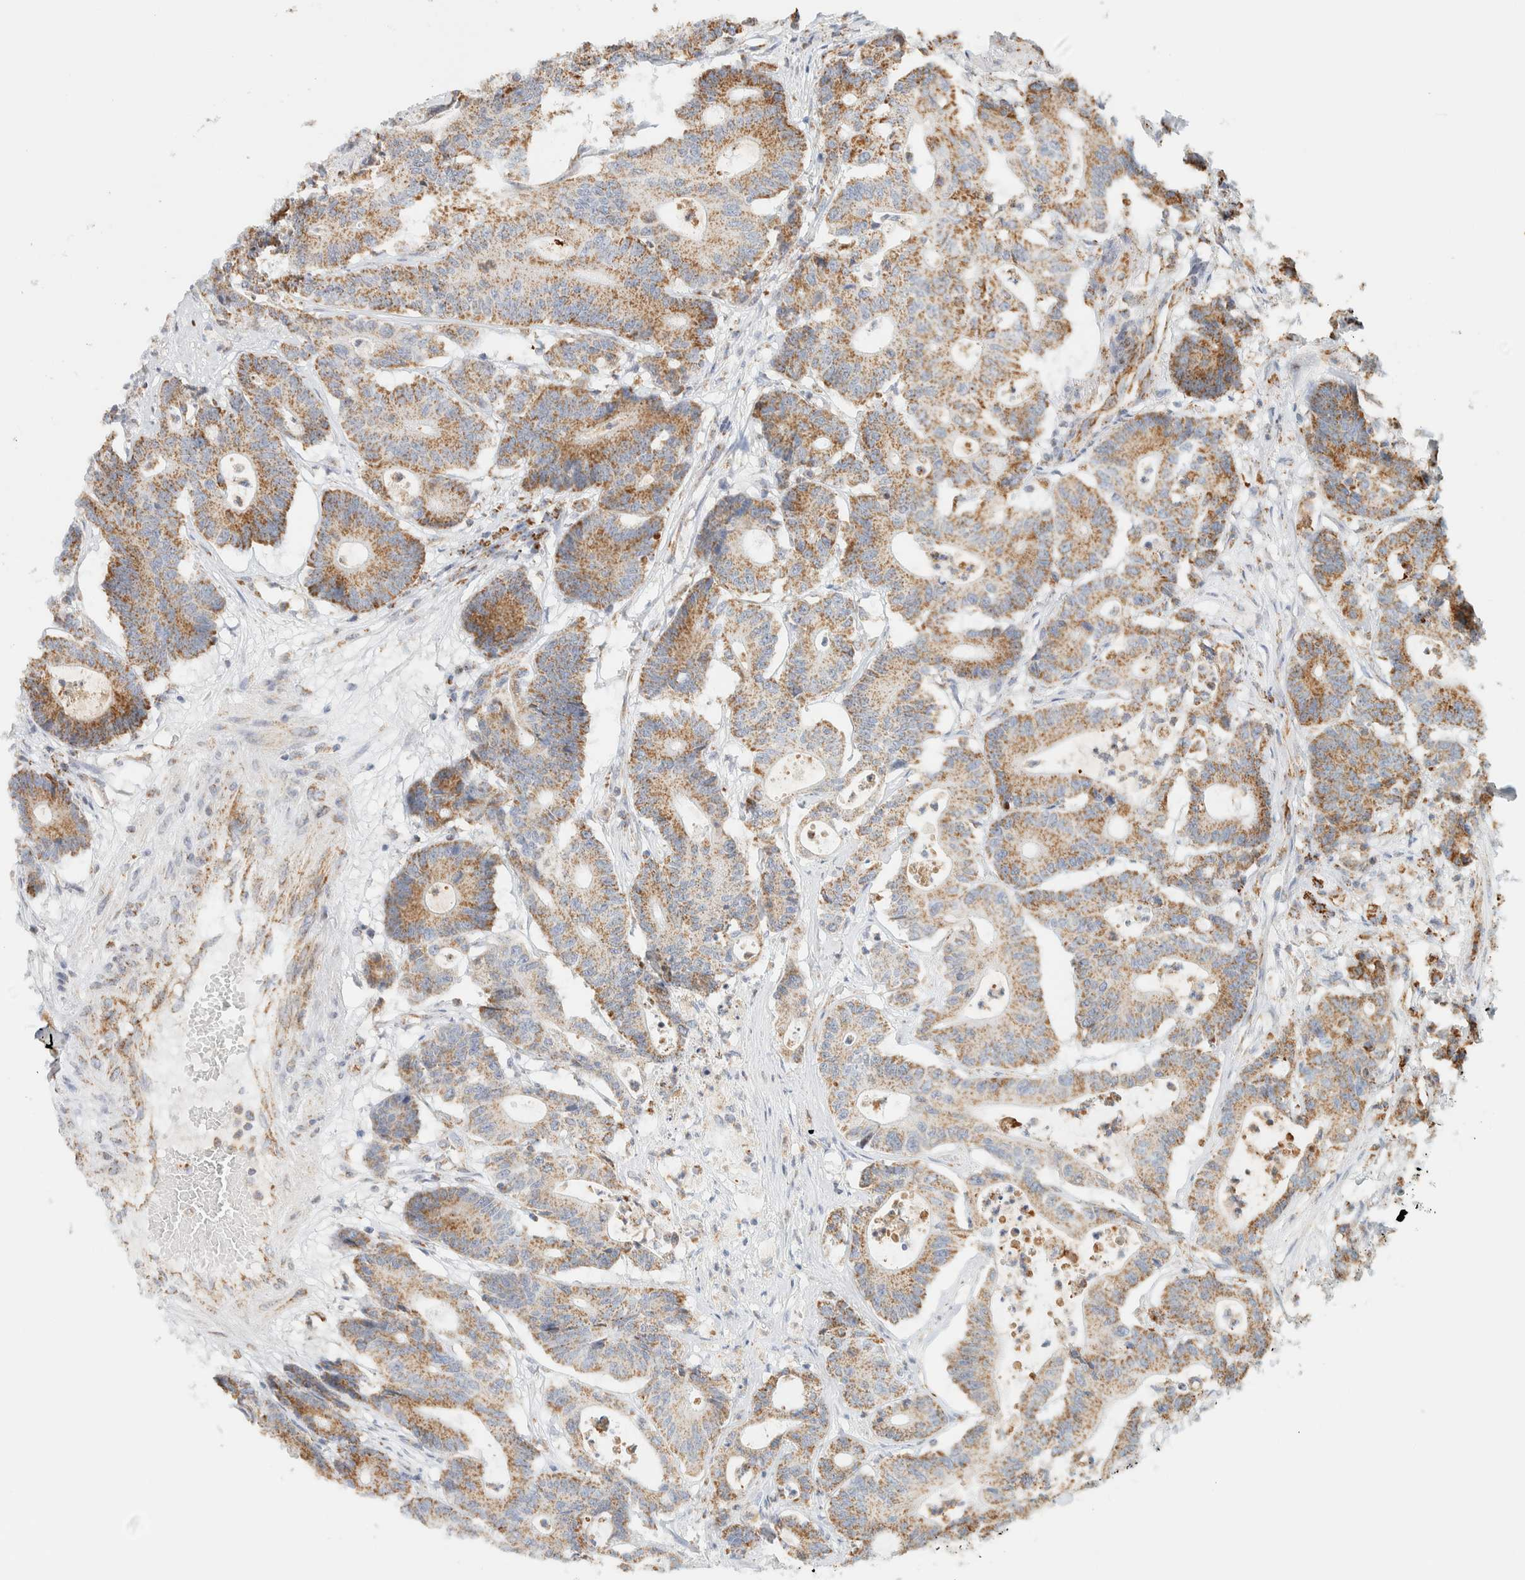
{"staining": {"intensity": "moderate", "quantity": ">75%", "location": "cytoplasmic/membranous"}, "tissue": "colorectal cancer", "cell_type": "Tumor cells", "image_type": "cancer", "snomed": [{"axis": "morphology", "description": "Adenocarcinoma, NOS"}, {"axis": "topography", "description": "Colon"}], "caption": "An IHC image of neoplastic tissue is shown. Protein staining in brown highlights moderate cytoplasmic/membranous positivity in adenocarcinoma (colorectal) within tumor cells.", "gene": "KIFAP3", "patient": {"sex": "female", "age": 84}}